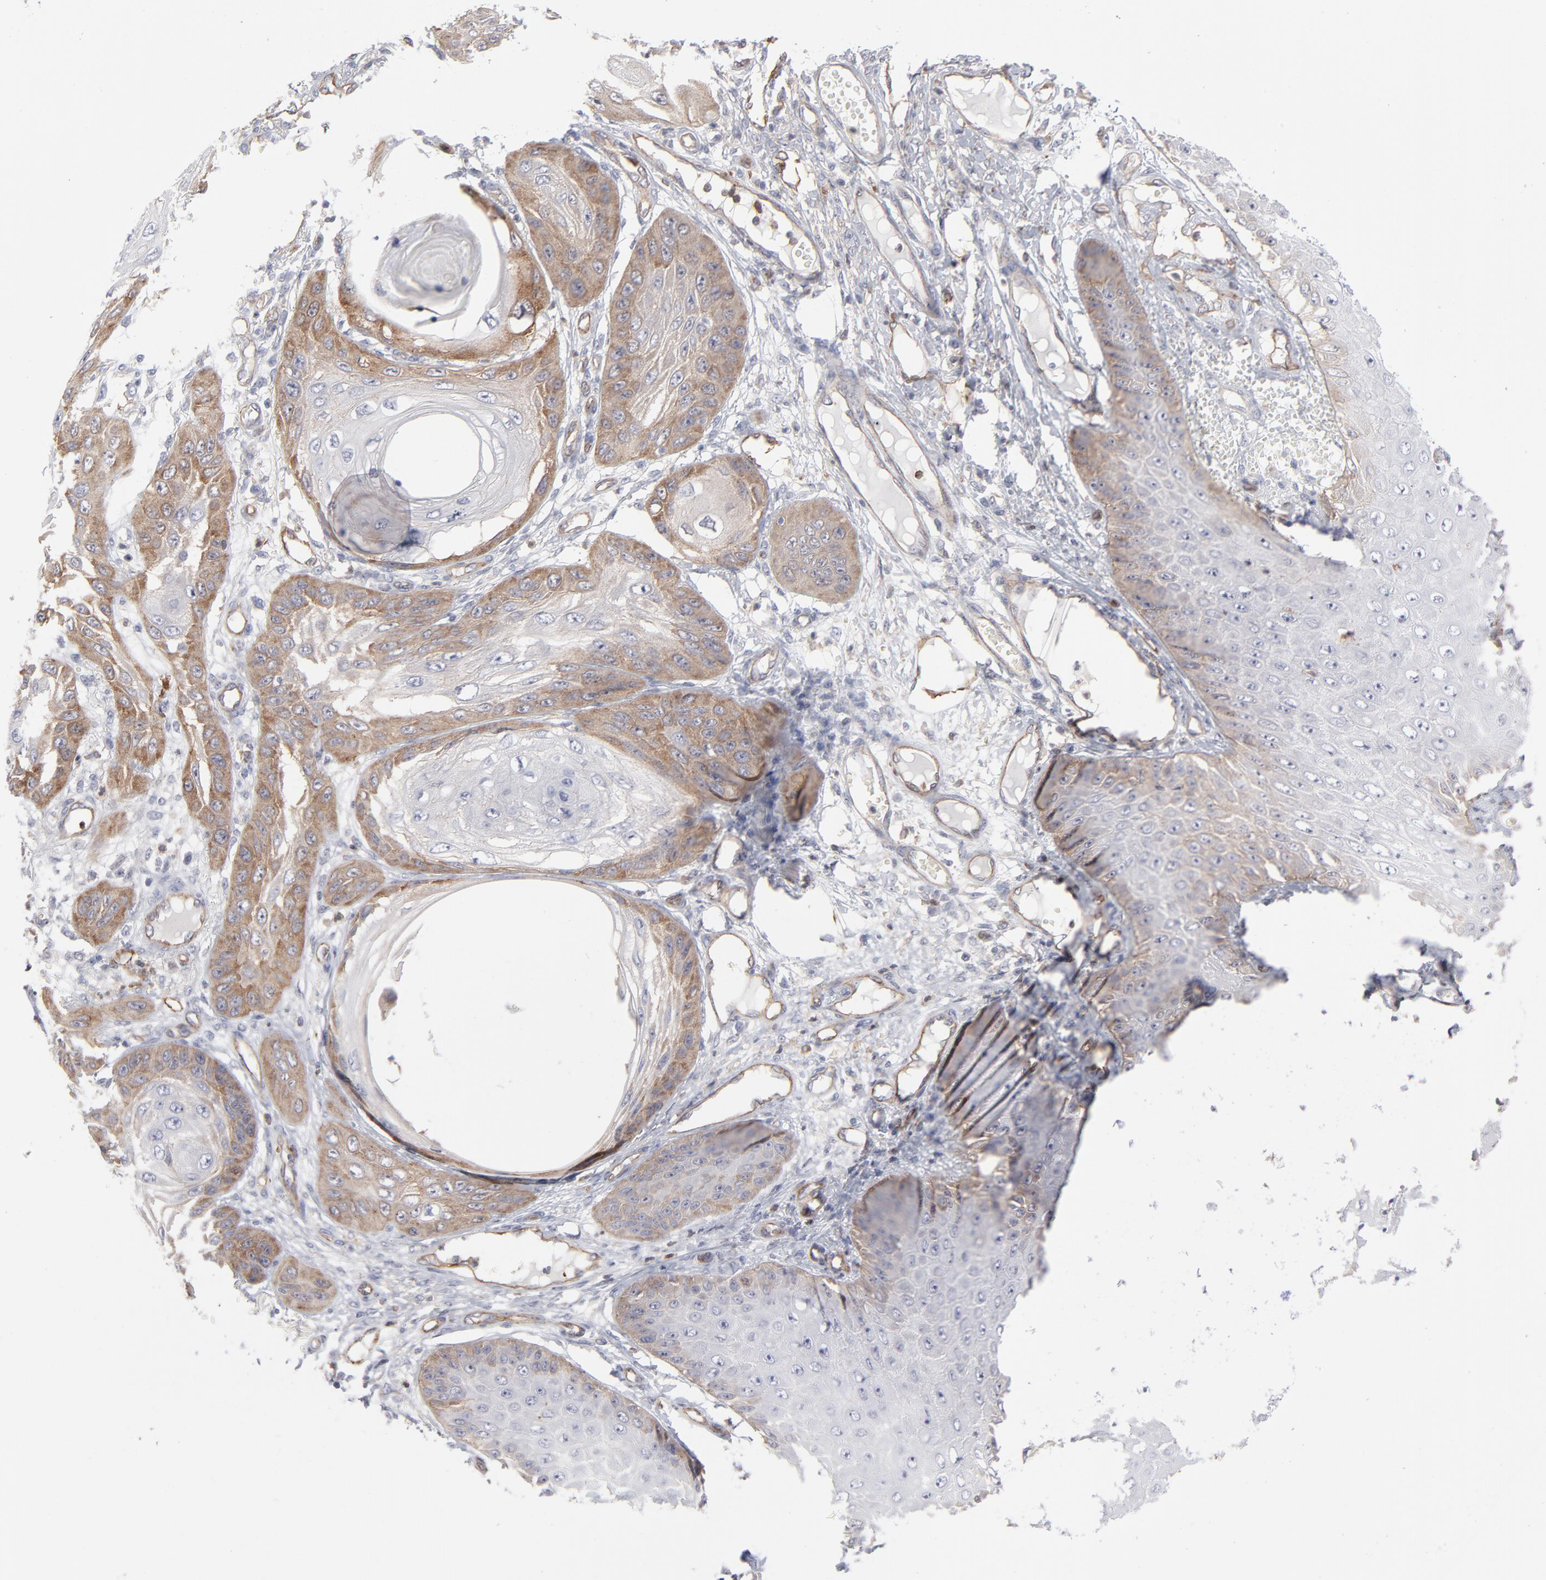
{"staining": {"intensity": "weak", "quantity": "25%-75%", "location": "cytoplasmic/membranous"}, "tissue": "skin cancer", "cell_type": "Tumor cells", "image_type": "cancer", "snomed": [{"axis": "morphology", "description": "Squamous cell carcinoma, NOS"}, {"axis": "topography", "description": "Skin"}], "caption": "Skin cancer (squamous cell carcinoma) stained with a protein marker exhibits weak staining in tumor cells.", "gene": "PXN", "patient": {"sex": "female", "age": 40}}